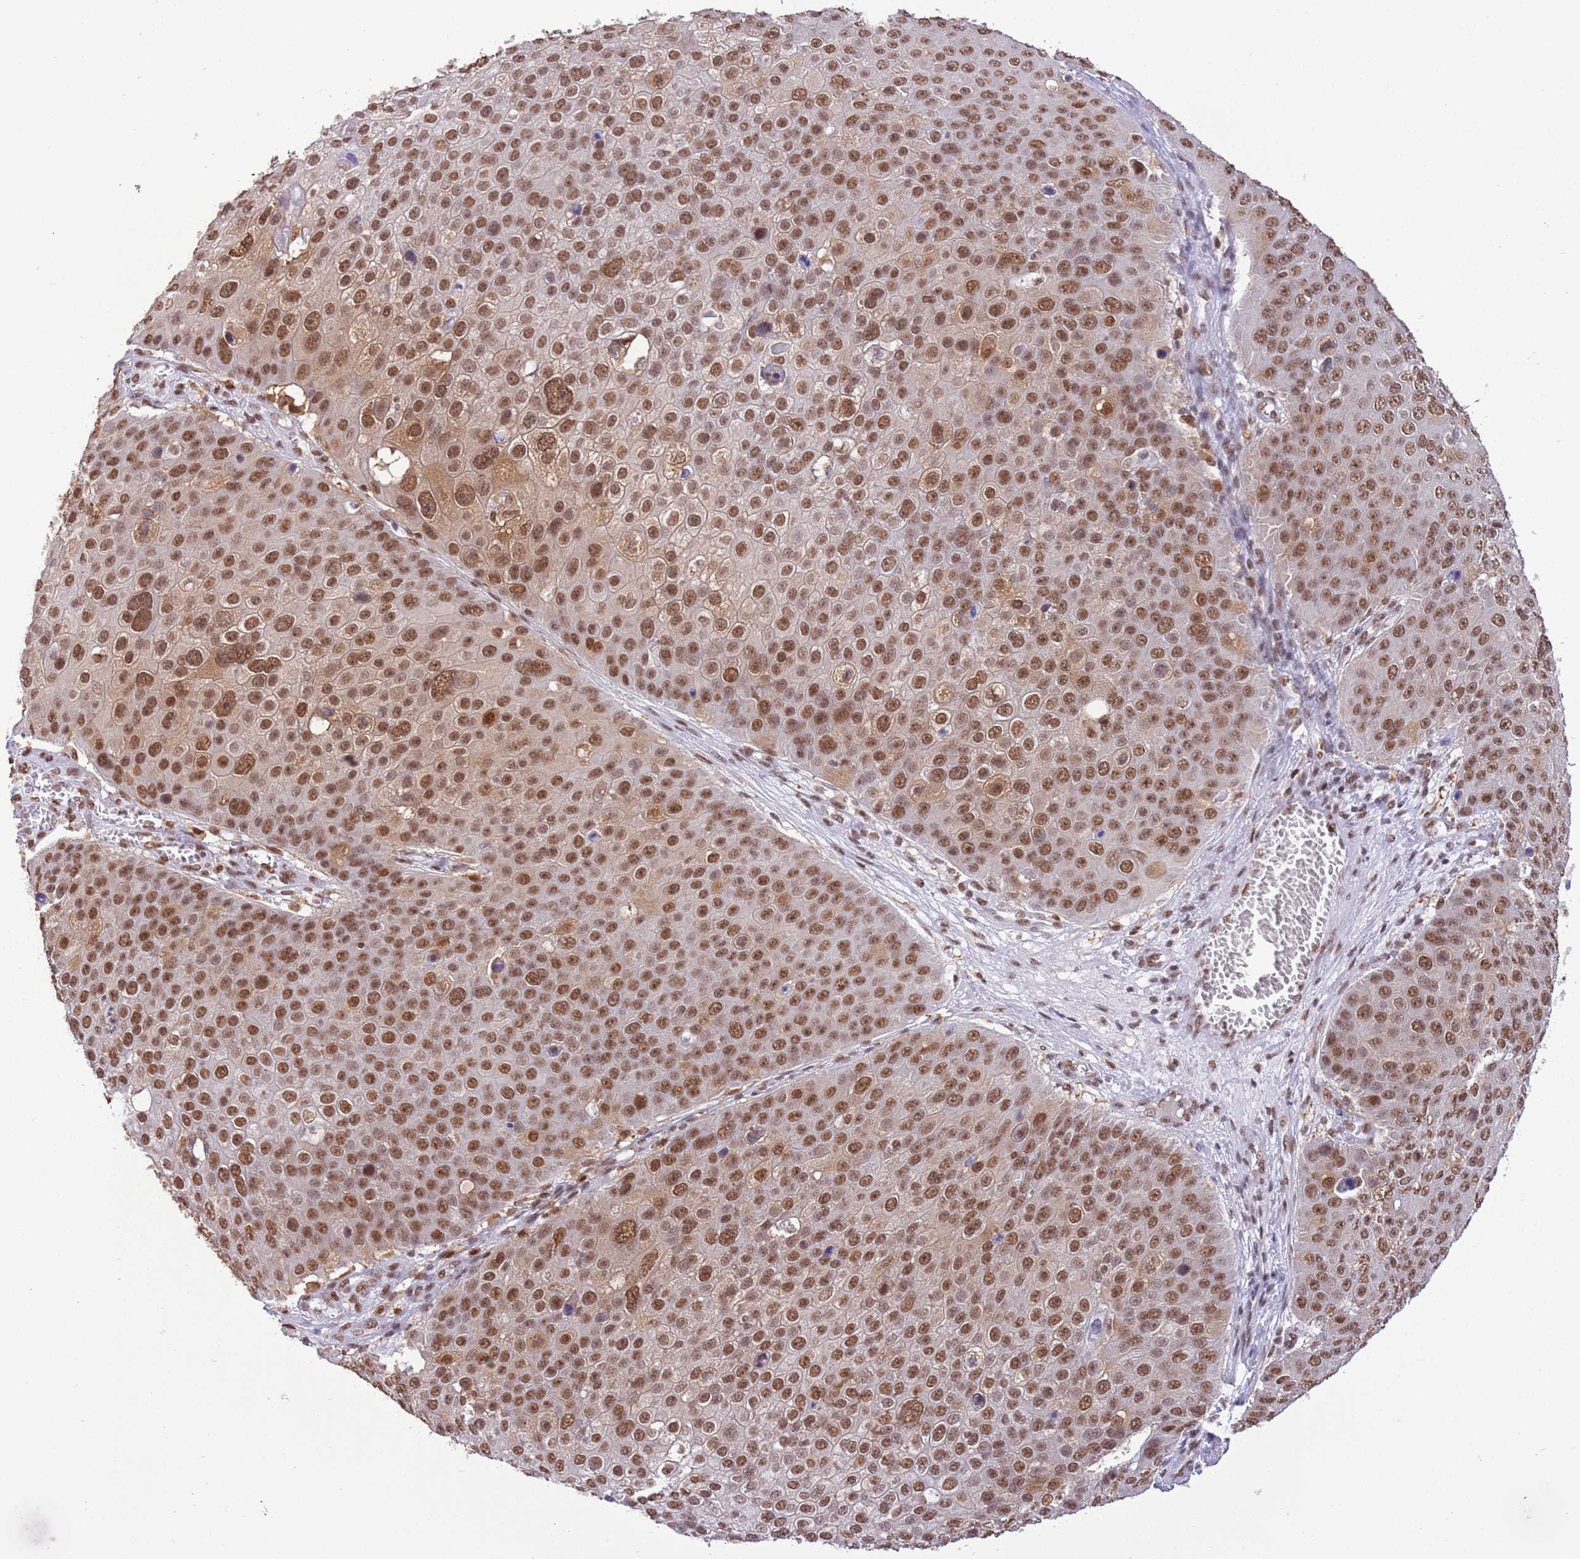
{"staining": {"intensity": "moderate", "quantity": ">75%", "location": "nuclear"}, "tissue": "skin cancer", "cell_type": "Tumor cells", "image_type": "cancer", "snomed": [{"axis": "morphology", "description": "Squamous cell carcinoma, NOS"}, {"axis": "topography", "description": "Skin"}], "caption": "IHC of skin squamous cell carcinoma demonstrates medium levels of moderate nuclear positivity in approximately >75% of tumor cells.", "gene": "TRIM32", "patient": {"sex": "male", "age": 71}}